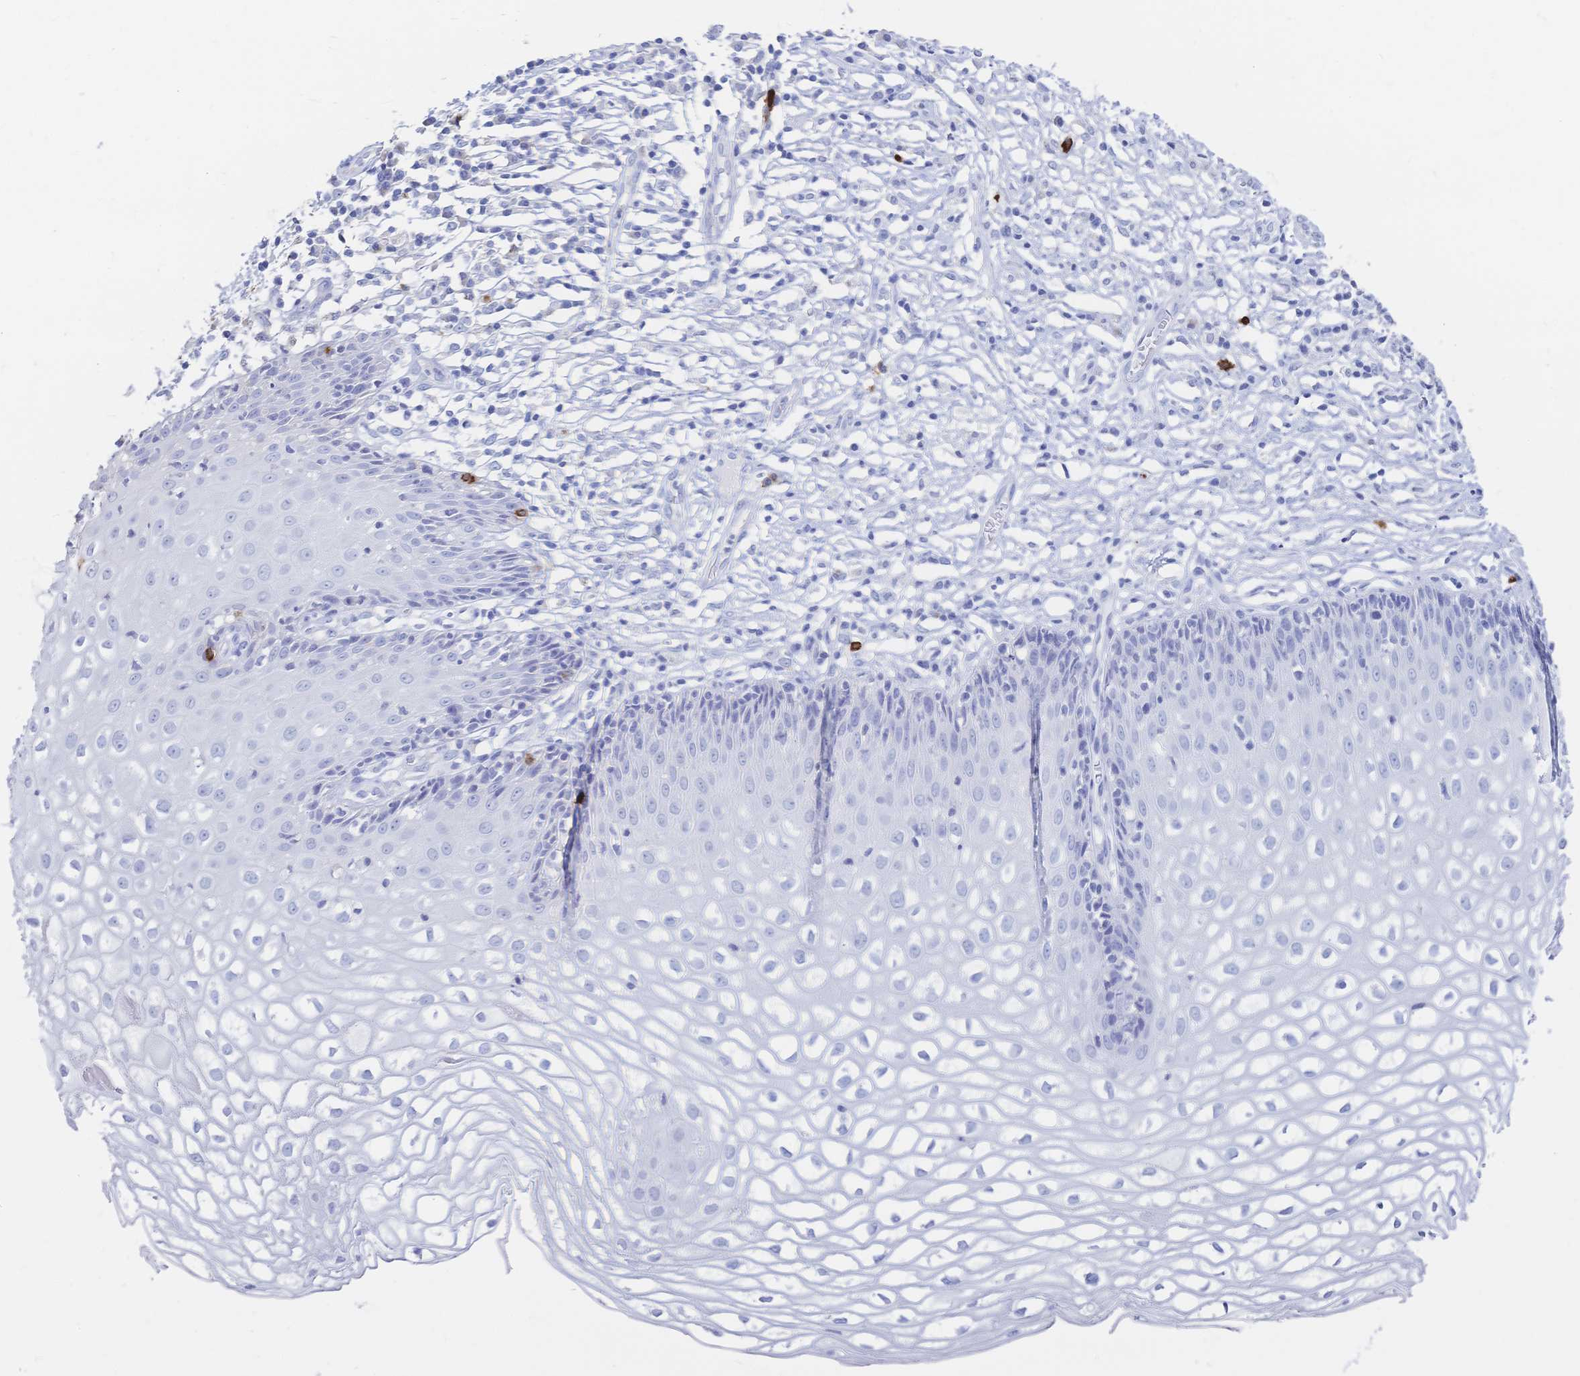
{"staining": {"intensity": "negative", "quantity": "none", "location": "none"}, "tissue": "cervix", "cell_type": "Glandular cells", "image_type": "normal", "snomed": [{"axis": "morphology", "description": "Normal tissue, NOS"}, {"axis": "topography", "description": "Cervix"}], "caption": "The IHC image has no significant positivity in glandular cells of cervix.", "gene": "IL2RB", "patient": {"sex": "female", "age": 36}}